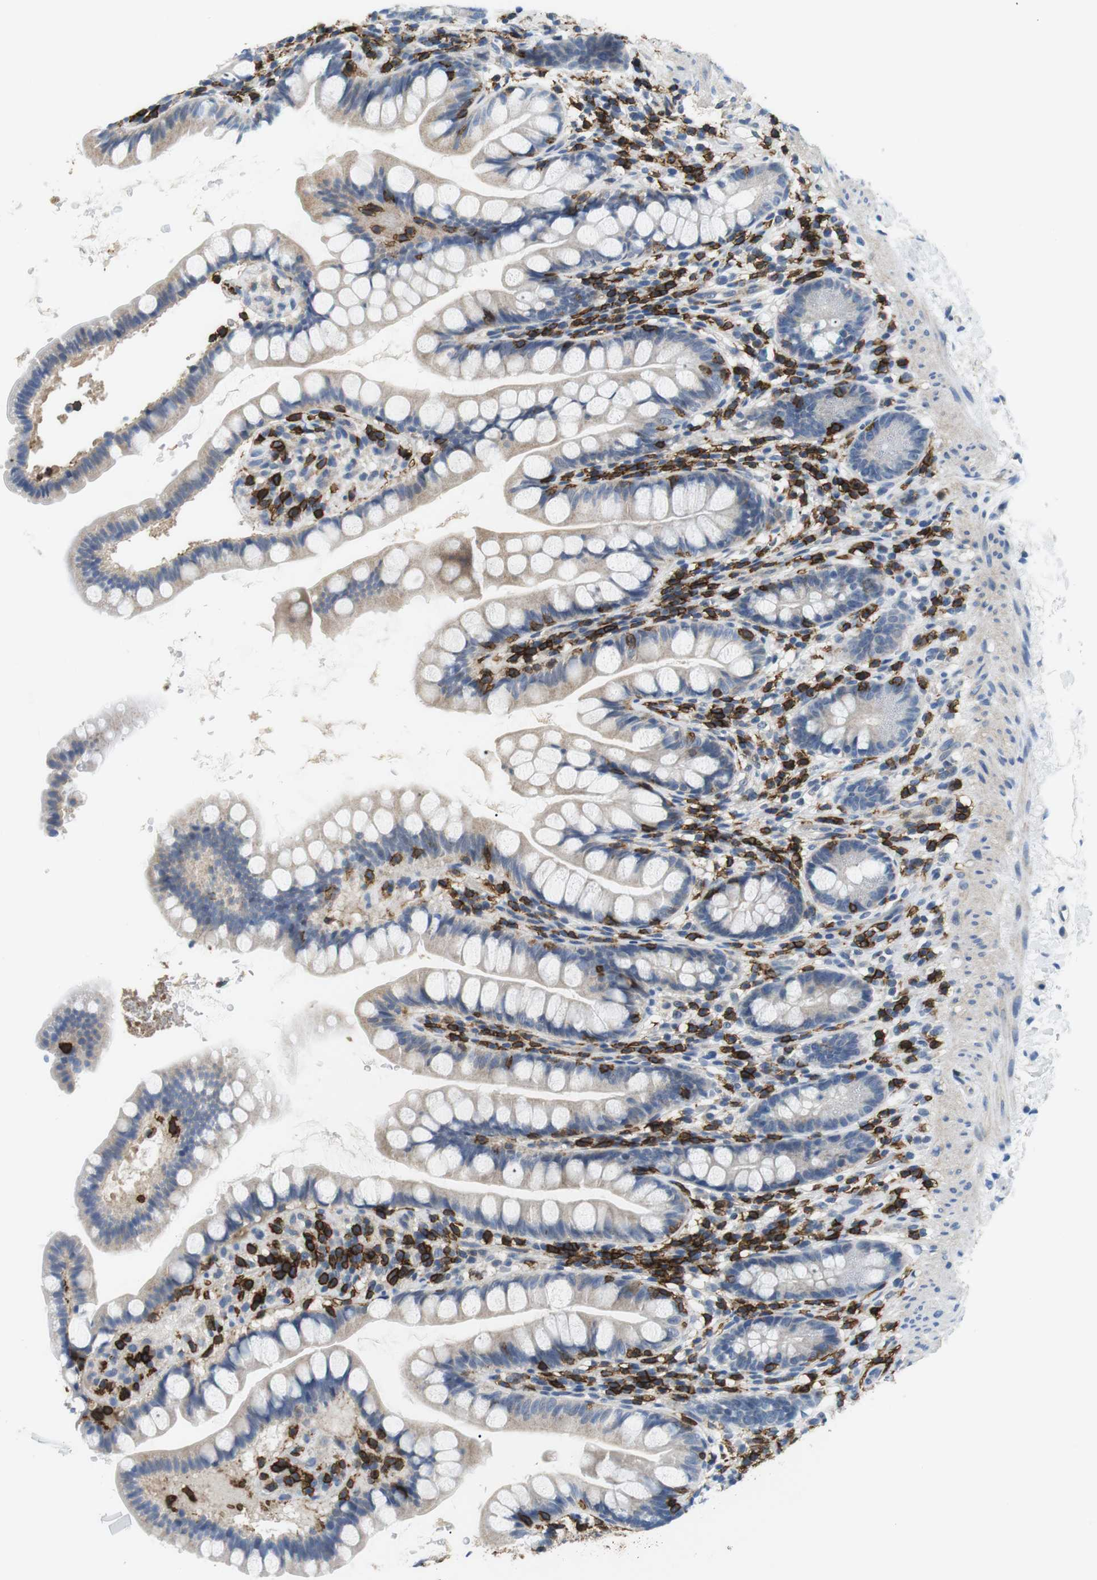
{"staining": {"intensity": "negative", "quantity": "none", "location": "none"}, "tissue": "small intestine", "cell_type": "Glandular cells", "image_type": "normal", "snomed": [{"axis": "morphology", "description": "Normal tissue, NOS"}, {"axis": "topography", "description": "Small intestine"}], "caption": "Photomicrograph shows no significant protein staining in glandular cells of normal small intestine.", "gene": "CD6", "patient": {"sex": "female", "age": 84}}